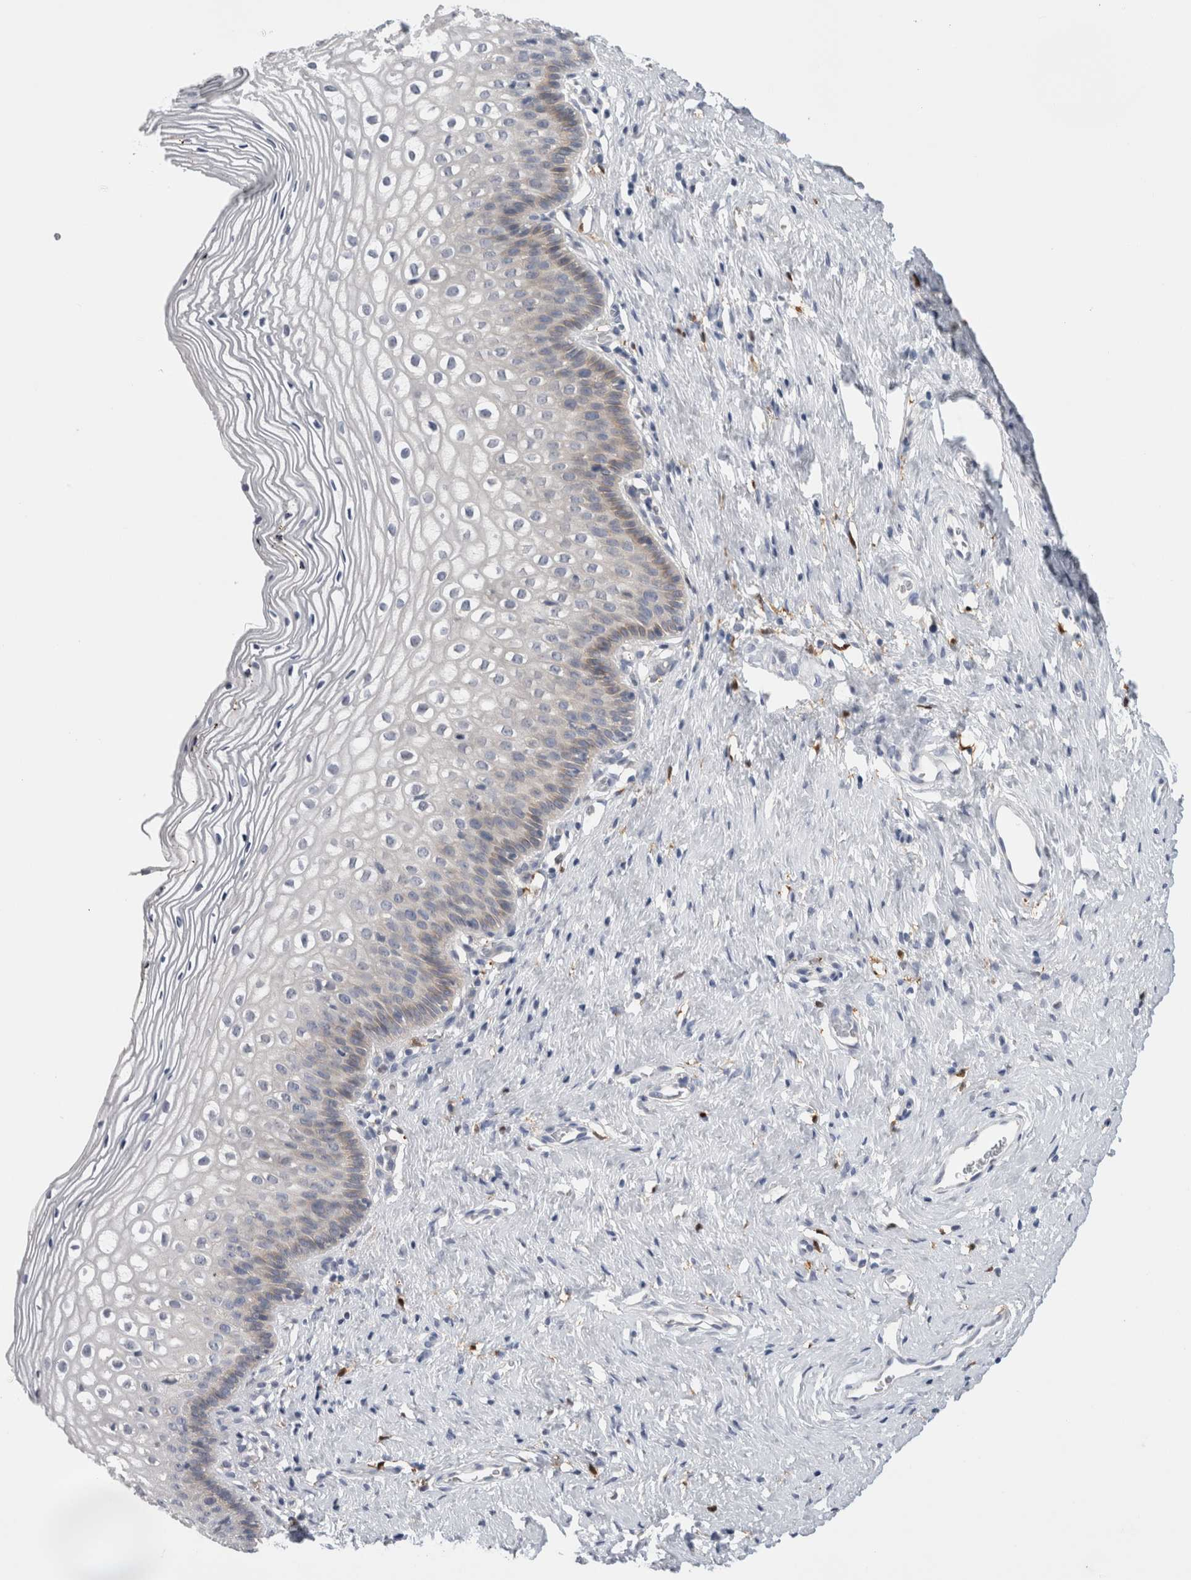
{"staining": {"intensity": "weak", "quantity": "<25%", "location": "cytoplasmic/membranous"}, "tissue": "cervix", "cell_type": "Squamous epithelial cells", "image_type": "normal", "snomed": [{"axis": "morphology", "description": "Normal tissue, NOS"}, {"axis": "topography", "description": "Cervix"}], "caption": "Immunohistochemical staining of unremarkable cervix reveals no significant staining in squamous epithelial cells.", "gene": "SLC20A2", "patient": {"sex": "female", "age": 27}}